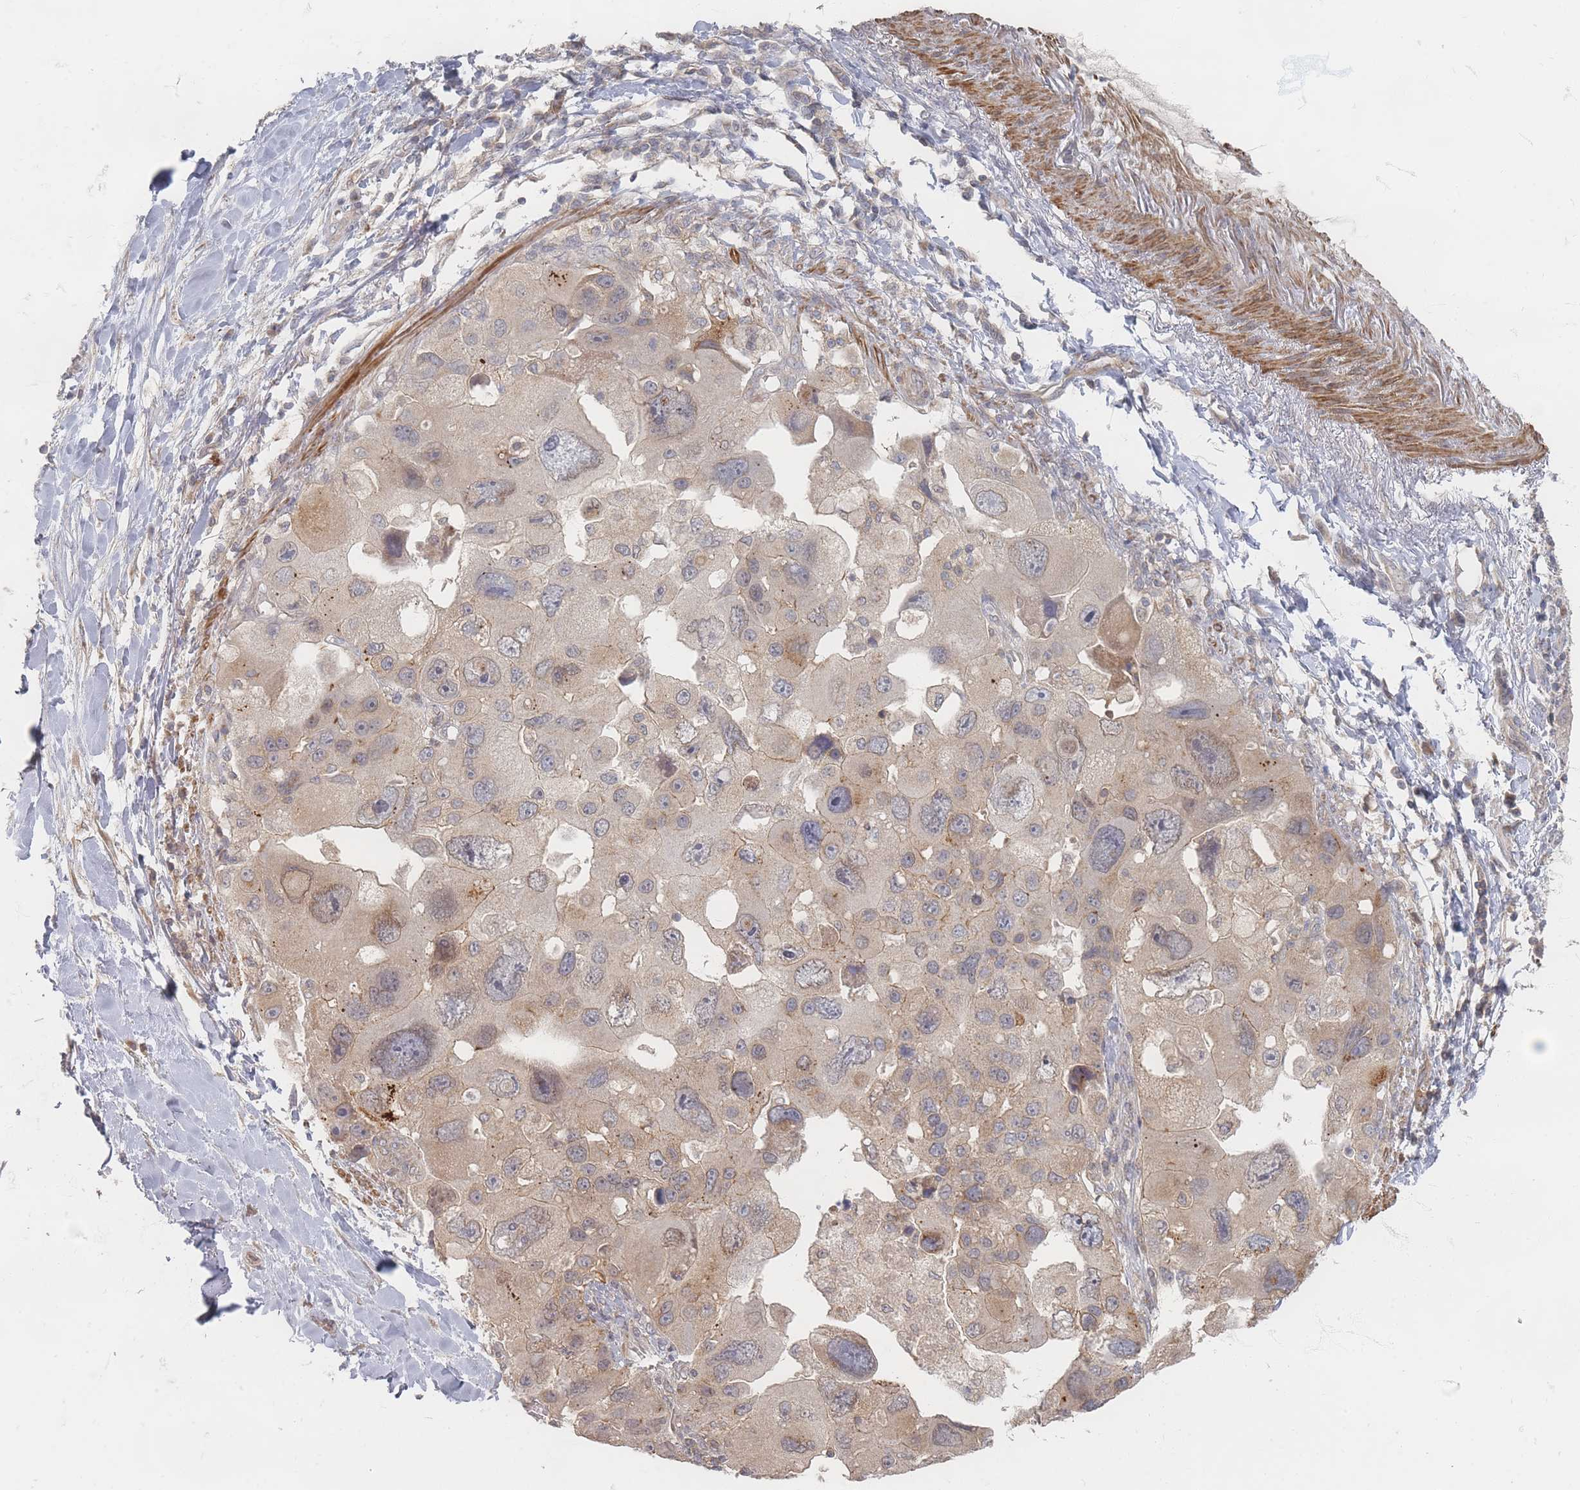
{"staining": {"intensity": "weak", "quantity": "25%-75%", "location": "cytoplasmic/membranous"}, "tissue": "lung cancer", "cell_type": "Tumor cells", "image_type": "cancer", "snomed": [{"axis": "morphology", "description": "Adenocarcinoma, NOS"}, {"axis": "topography", "description": "Lung"}], "caption": "A high-resolution histopathology image shows immunohistochemistry staining of lung cancer, which demonstrates weak cytoplasmic/membranous expression in about 25%-75% of tumor cells.", "gene": "GLE1", "patient": {"sex": "female", "age": 54}}